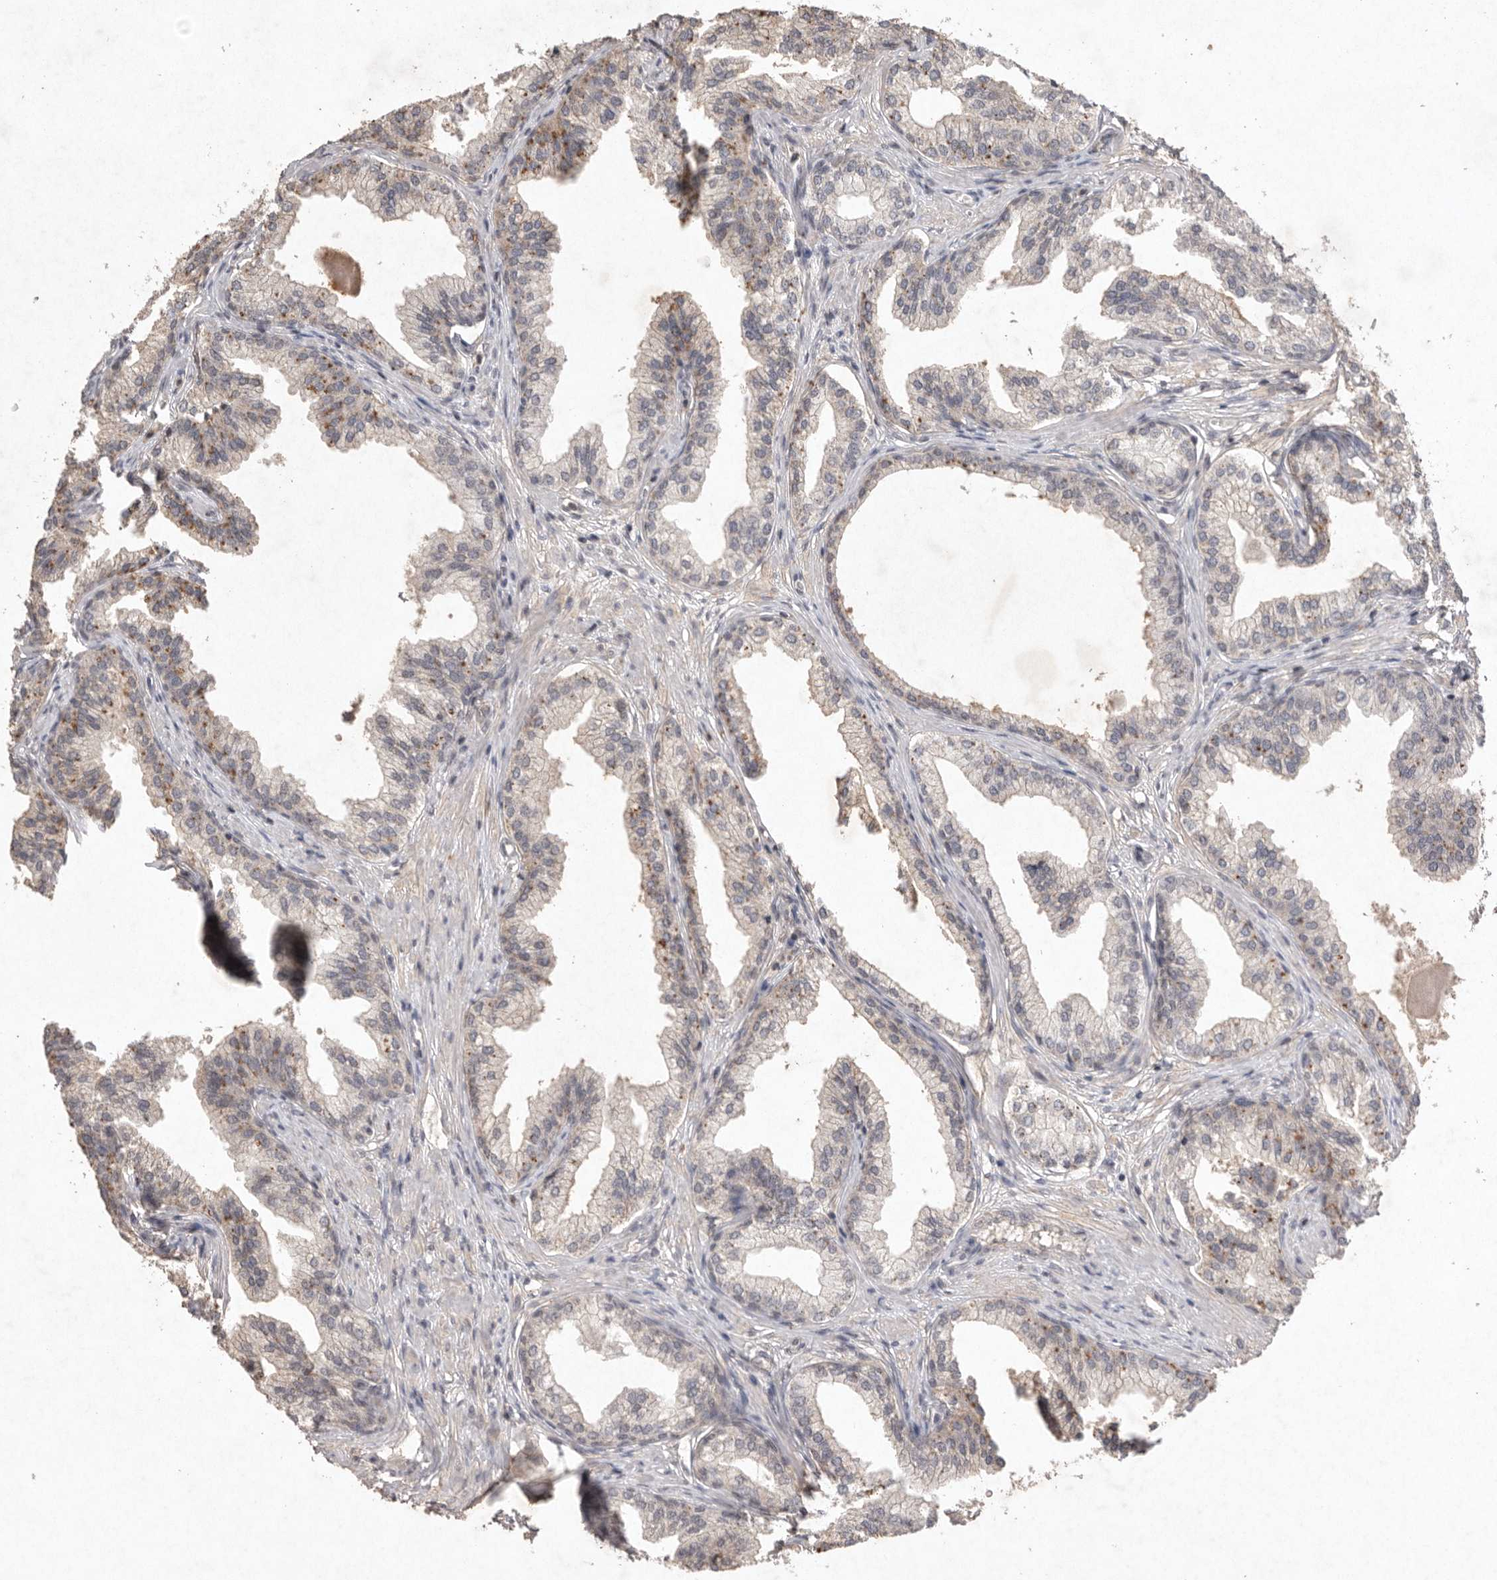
{"staining": {"intensity": "weak", "quantity": ">75%", "location": "cytoplasmic/membranous"}, "tissue": "prostate", "cell_type": "Glandular cells", "image_type": "normal", "snomed": [{"axis": "morphology", "description": "Normal tissue, NOS"}, {"axis": "morphology", "description": "Urothelial carcinoma, Low grade"}, {"axis": "topography", "description": "Urinary bladder"}, {"axis": "topography", "description": "Prostate"}], "caption": "This photomicrograph displays normal prostate stained with immunohistochemistry to label a protein in brown. The cytoplasmic/membranous of glandular cells show weak positivity for the protein. Nuclei are counter-stained blue.", "gene": "APLNR", "patient": {"sex": "male", "age": 60}}